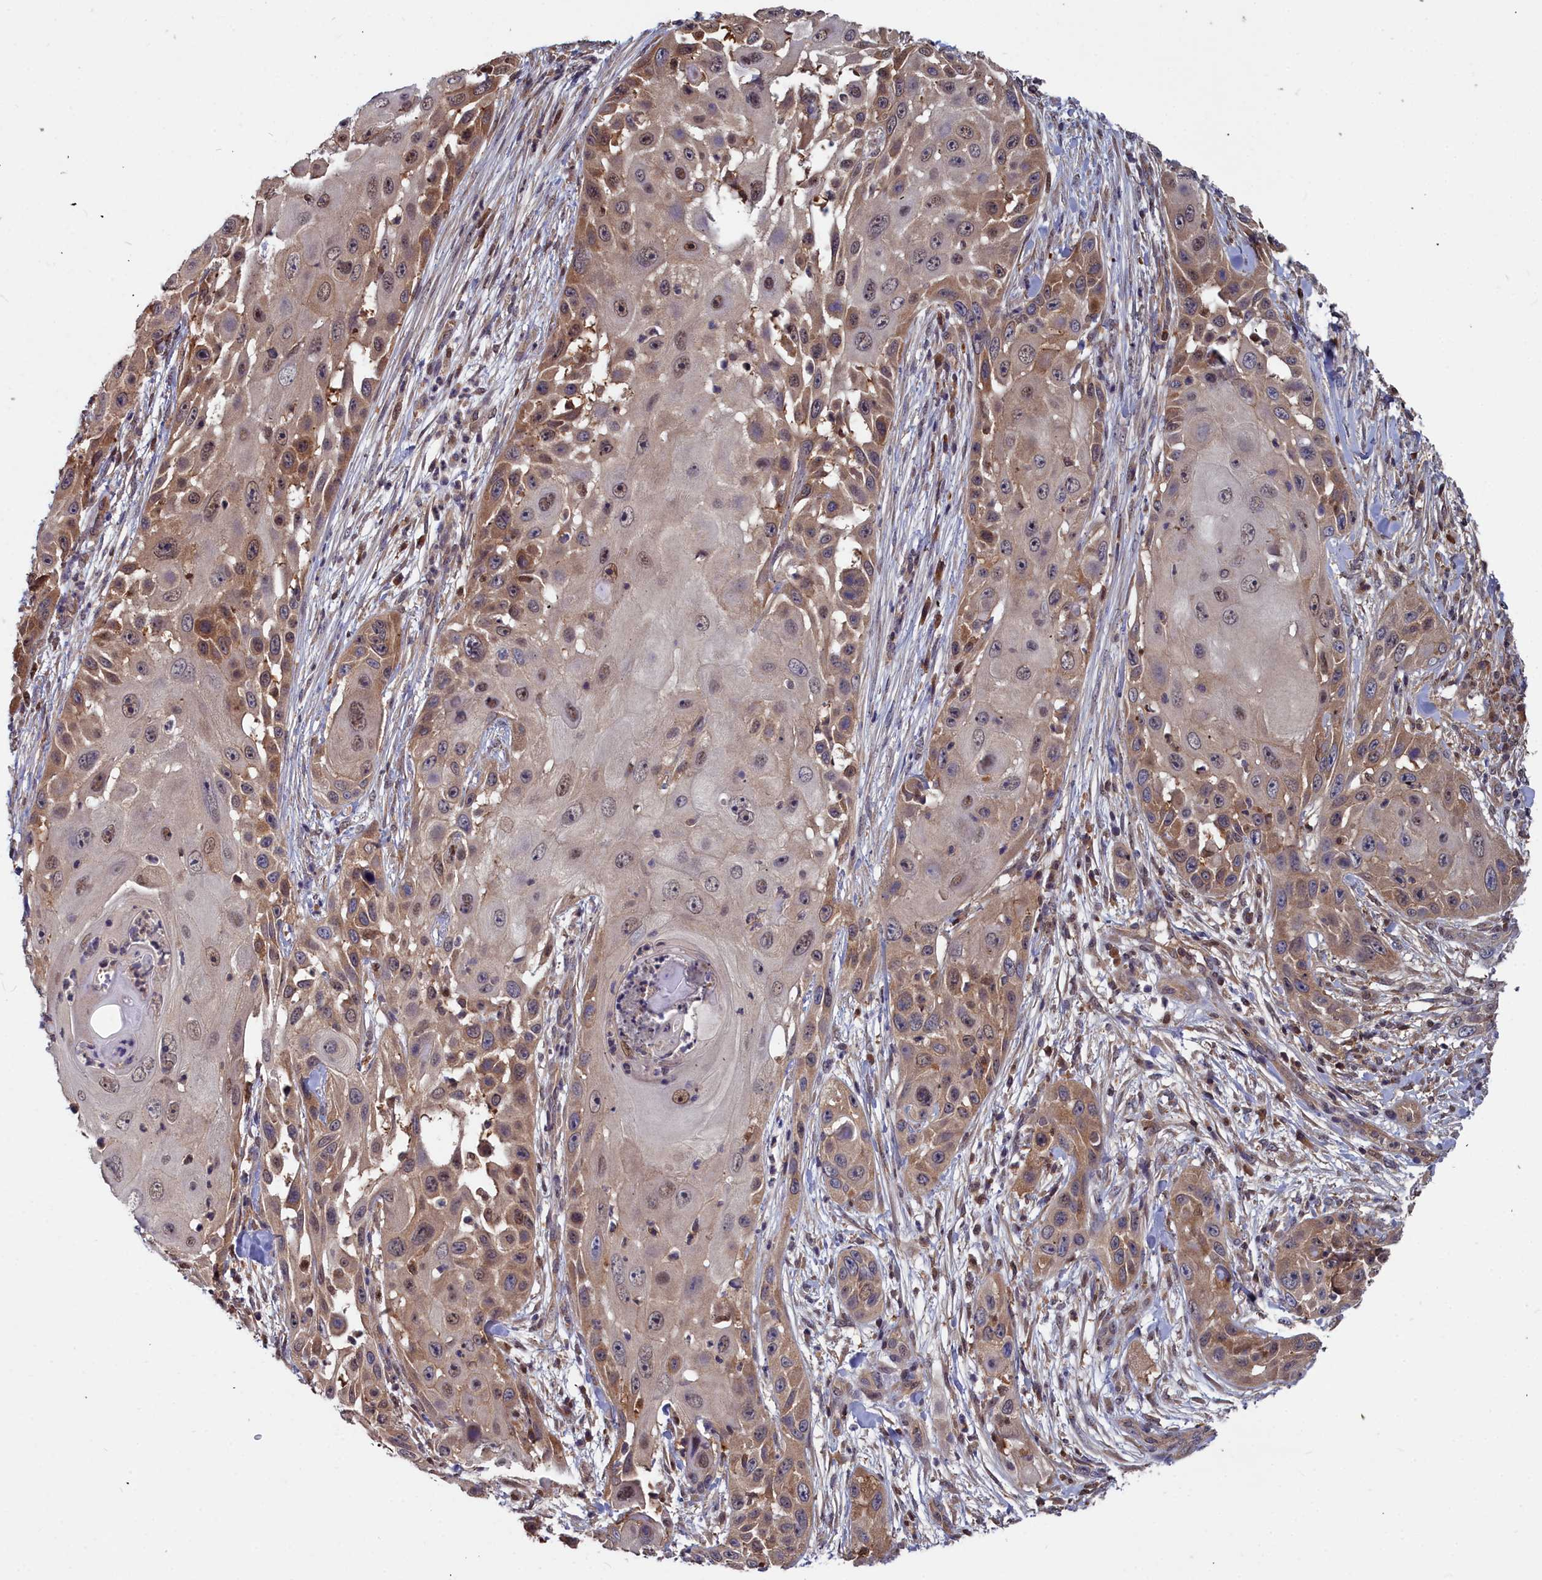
{"staining": {"intensity": "moderate", "quantity": ">75%", "location": "cytoplasmic/membranous,nuclear"}, "tissue": "skin cancer", "cell_type": "Tumor cells", "image_type": "cancer", "snomed": [{"axis": "morphology", "description": "Squamous cell carcinoma, NOS"}, {"axis": "topography", "description": "Skin"}], "caption": "Protein staining exhibits moderate cytoplasmic/membranous and nuclear staining in about >75% of tumor cells in skin squamous cell carcinoma.", "gene": "GFRA2", "patient": {"sex": "female", "age": 44}}